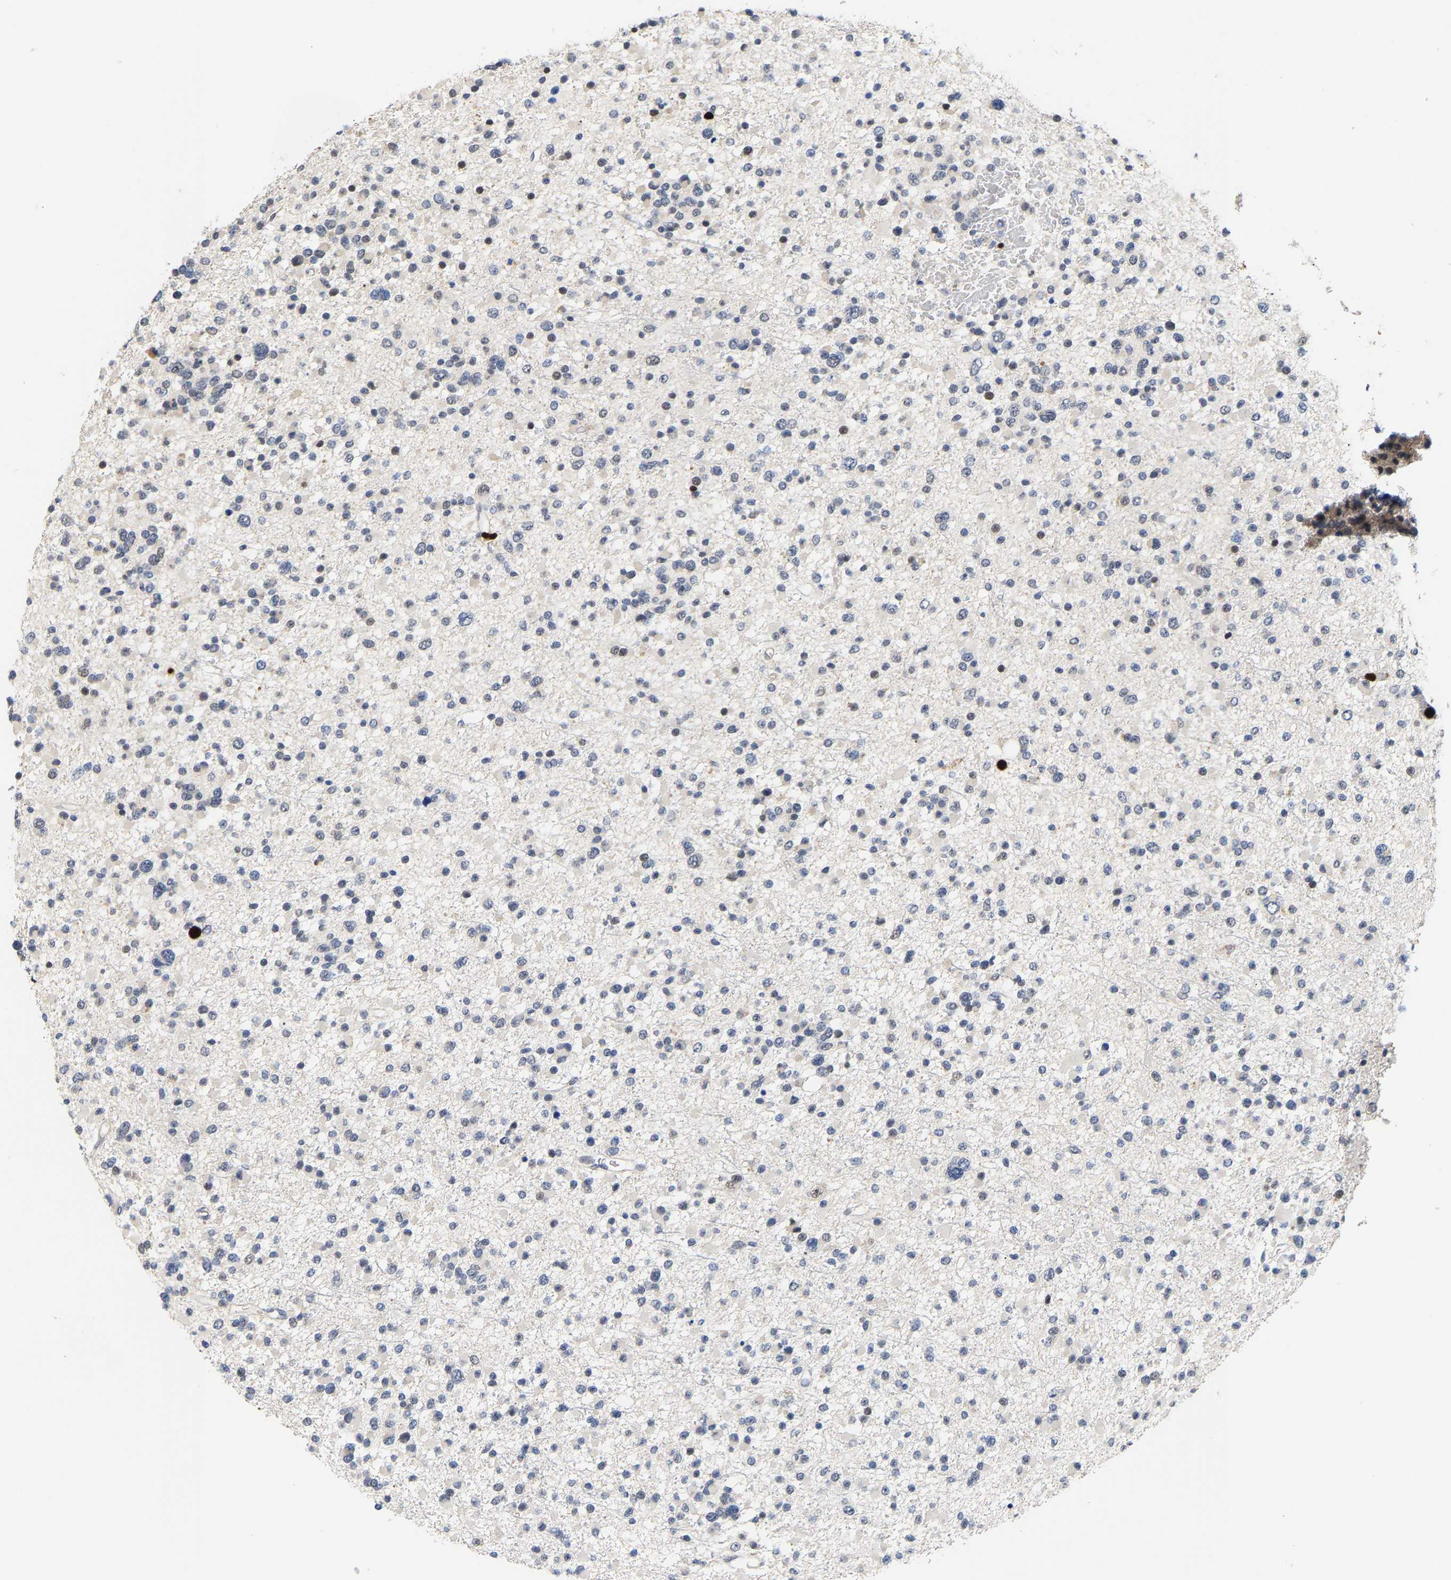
{"staining": {"intensity": "weak", "quantity": "<25%", "location": "nuclear"}, "tissue": "glioma", "cell_type": "Tumor cells", "image_type": "cancer", "snomed": [{"axis": "morphology", "description": "Glioma, malignant, Low grade"}, {"axis": "topography", "description": "Brain"}], "caption": "A photomicrograph of glioma stained for a protein demonstrates no brown staining in tumor cells.", "gene": "TDRD7", "patient": {"sex": "female", "age": 22}}